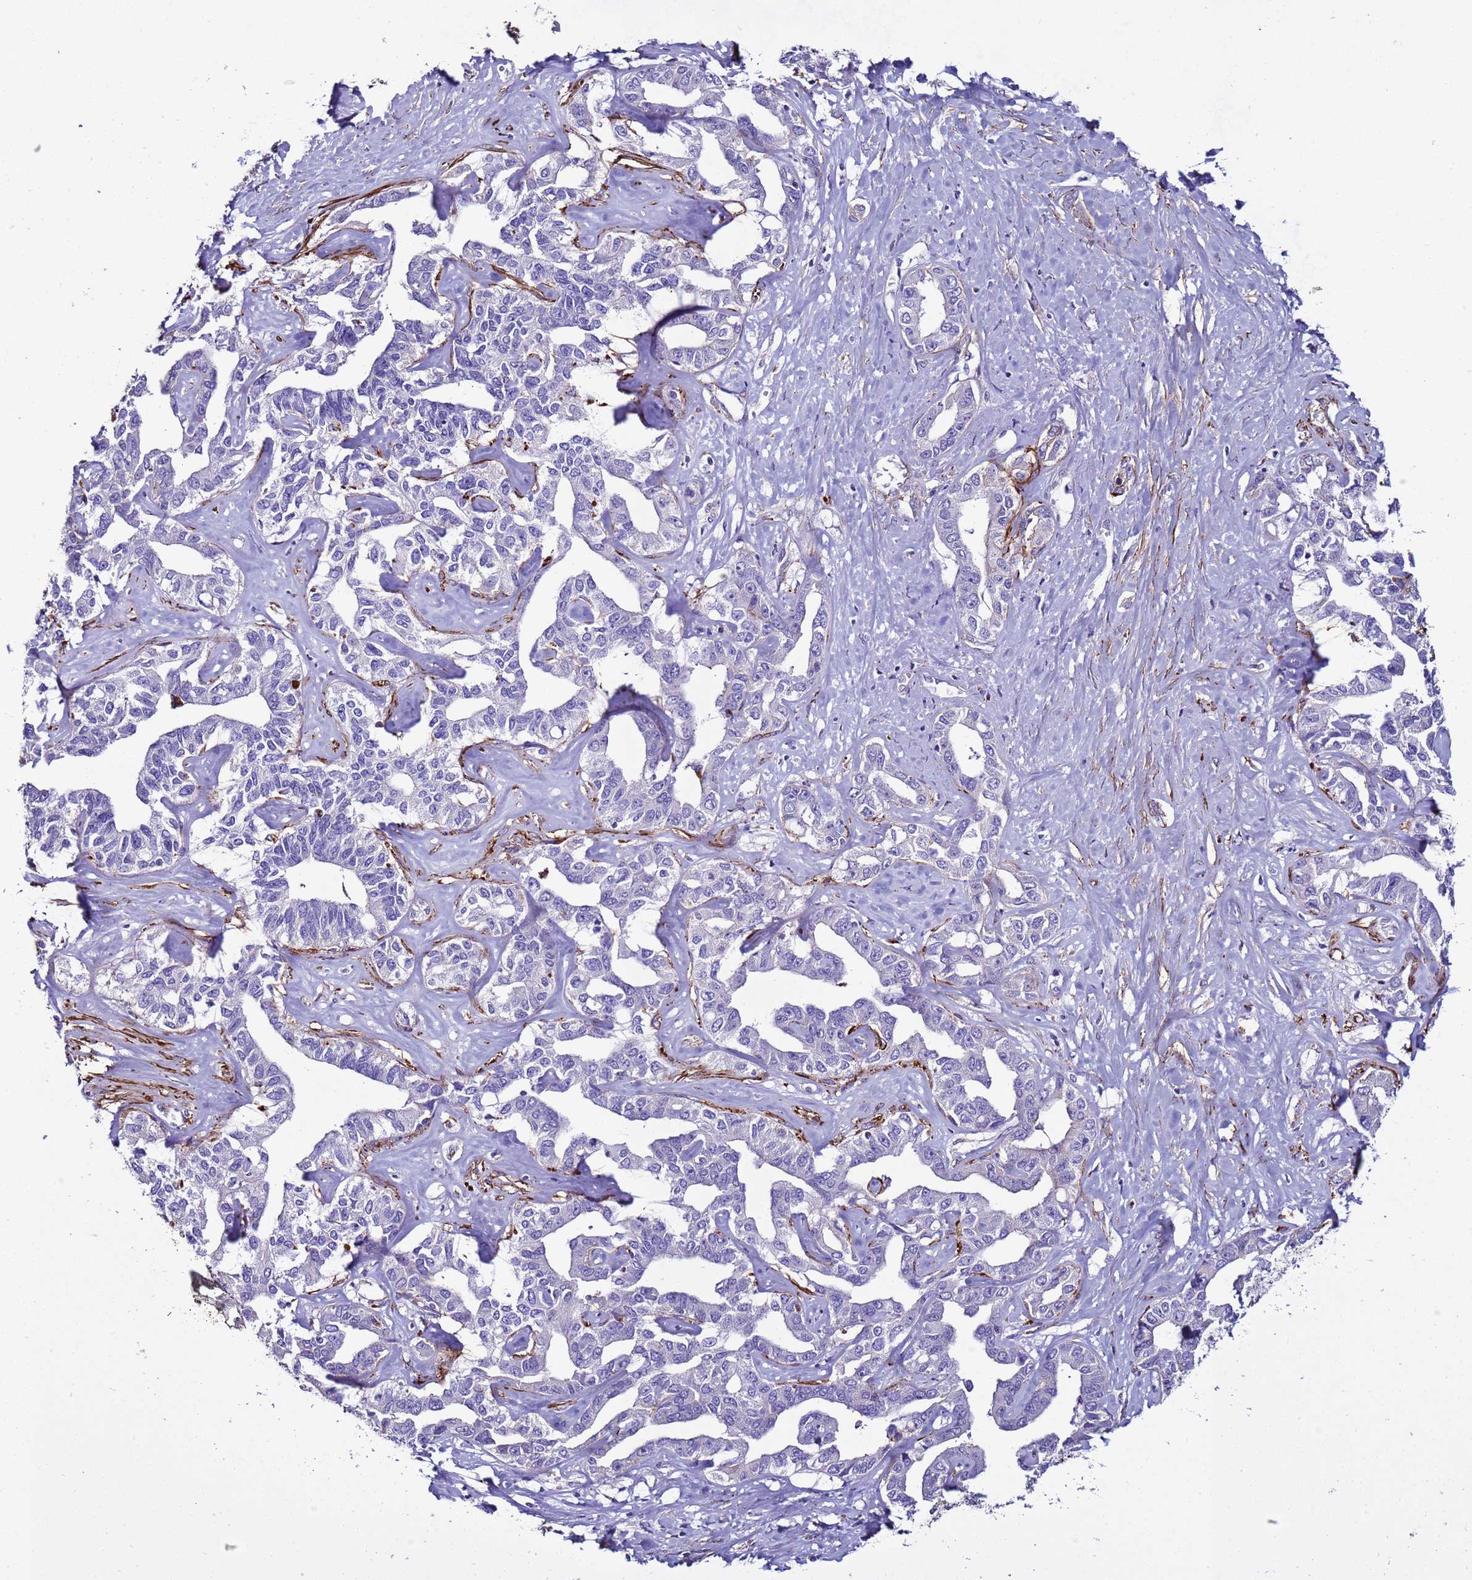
{"staining": {"intensity": "negative", "quantity": "none", "location": "none"}, "tissue": "liver cancer", "cell_type": "Tumor cells", "image_type": "cancer", "snomed": [{"axis": "morphology", "description": "Cholangiocarcinoma"}, {"axis": "topography", "description": "Liver"}], "caption": "Liver cancer was stained to show a protein in brown. There is no significant positivity in tumor cells.", "gene": "RABL2B", "patient": {"sex": "male", "age": 59}}